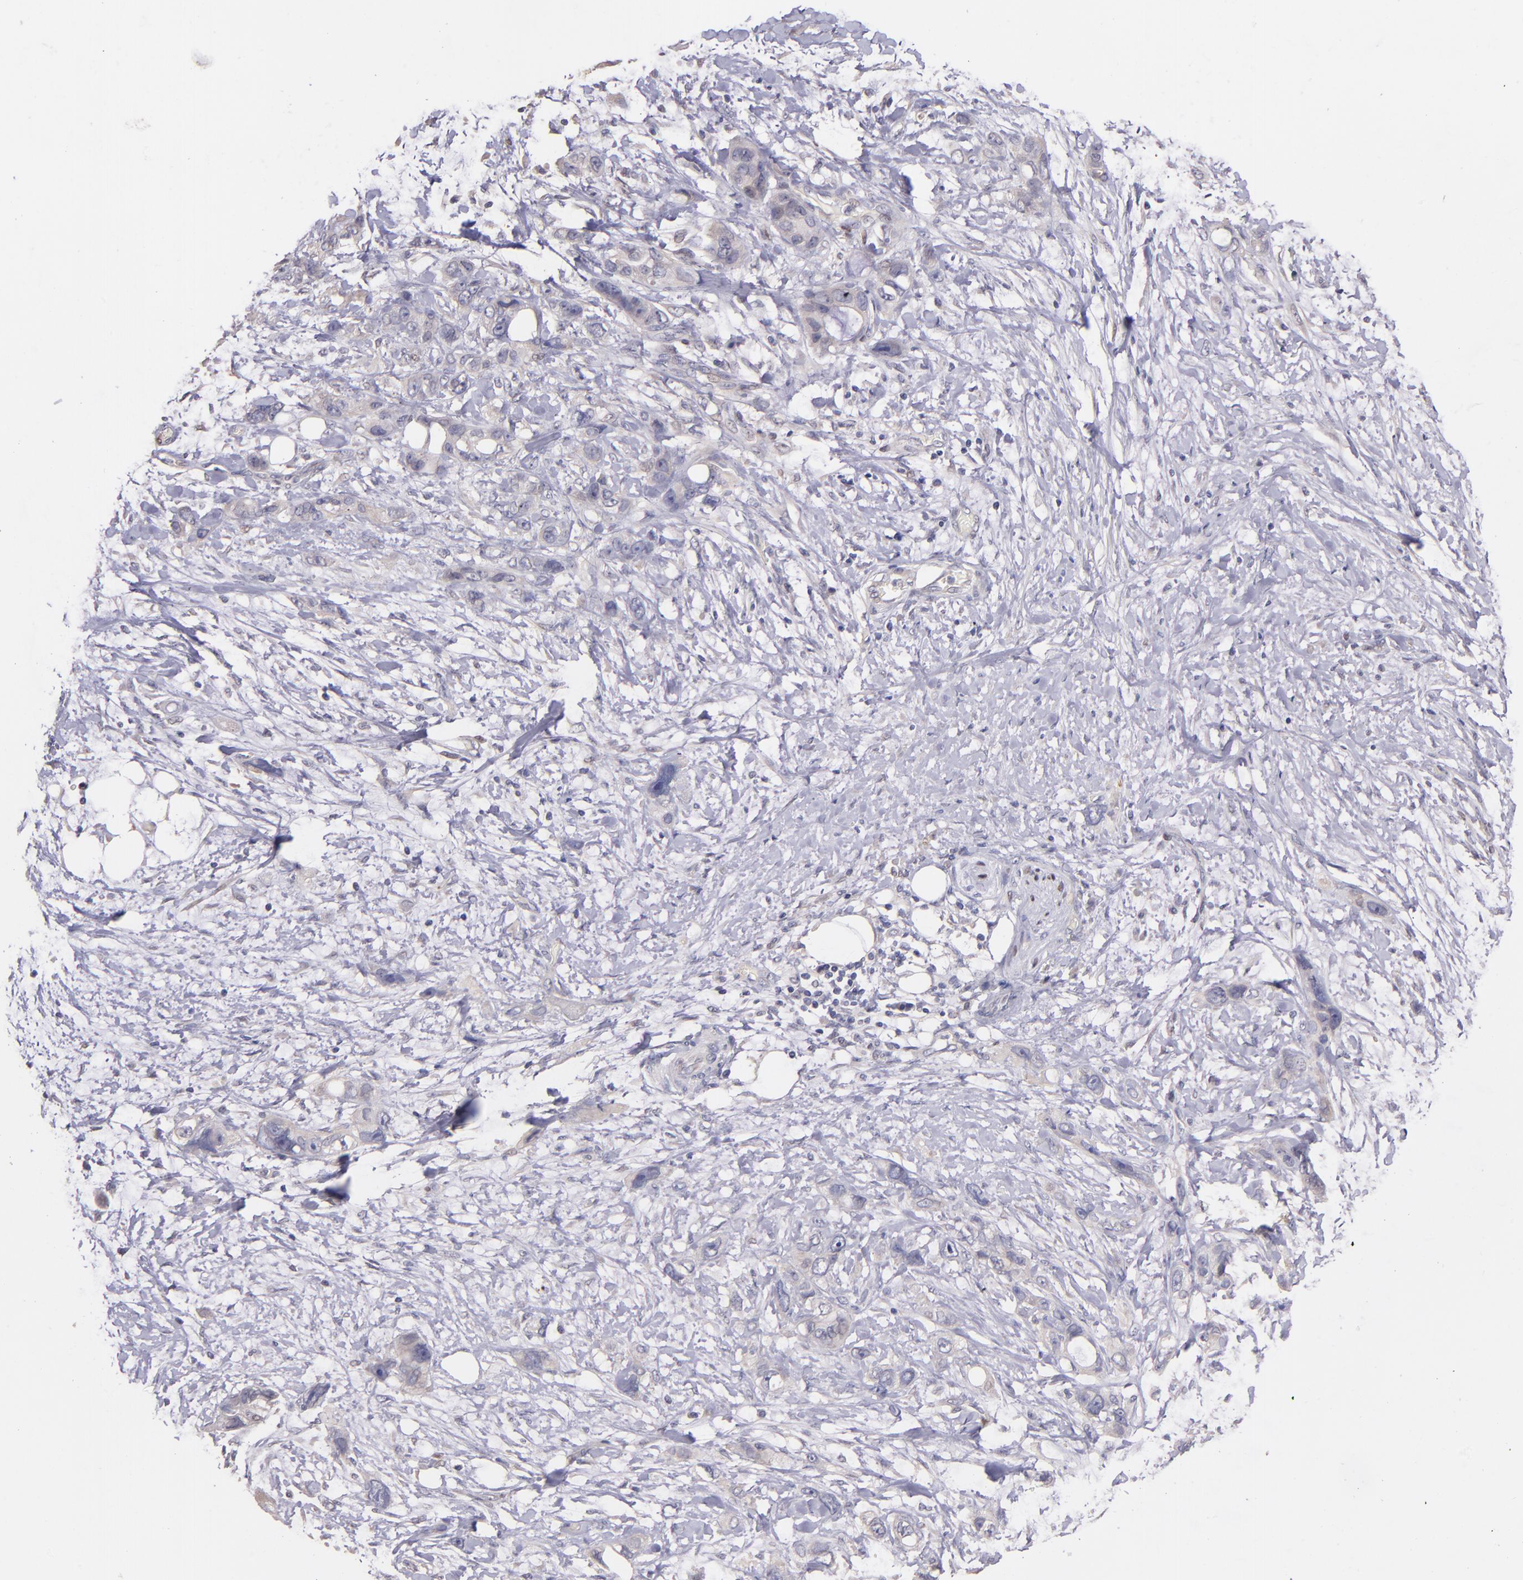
{"staining": {"intensity": "negative", "quantity": "none", "location": "none"}, "tissue": "stomach cancer", "cell_type": "Tumor cells", "image_type": "cancer", "snomed": [{"axis": "morphology", "description": "Adenocarcinoma, NOS"}, {"axis": "topography", "description": "Stomach, upper"}], "caption": "Tumor cells show no significant protein expression in stomach cancer.", "gene": "NUP62CL", "patient": {"sex": "male", "age": 47}}